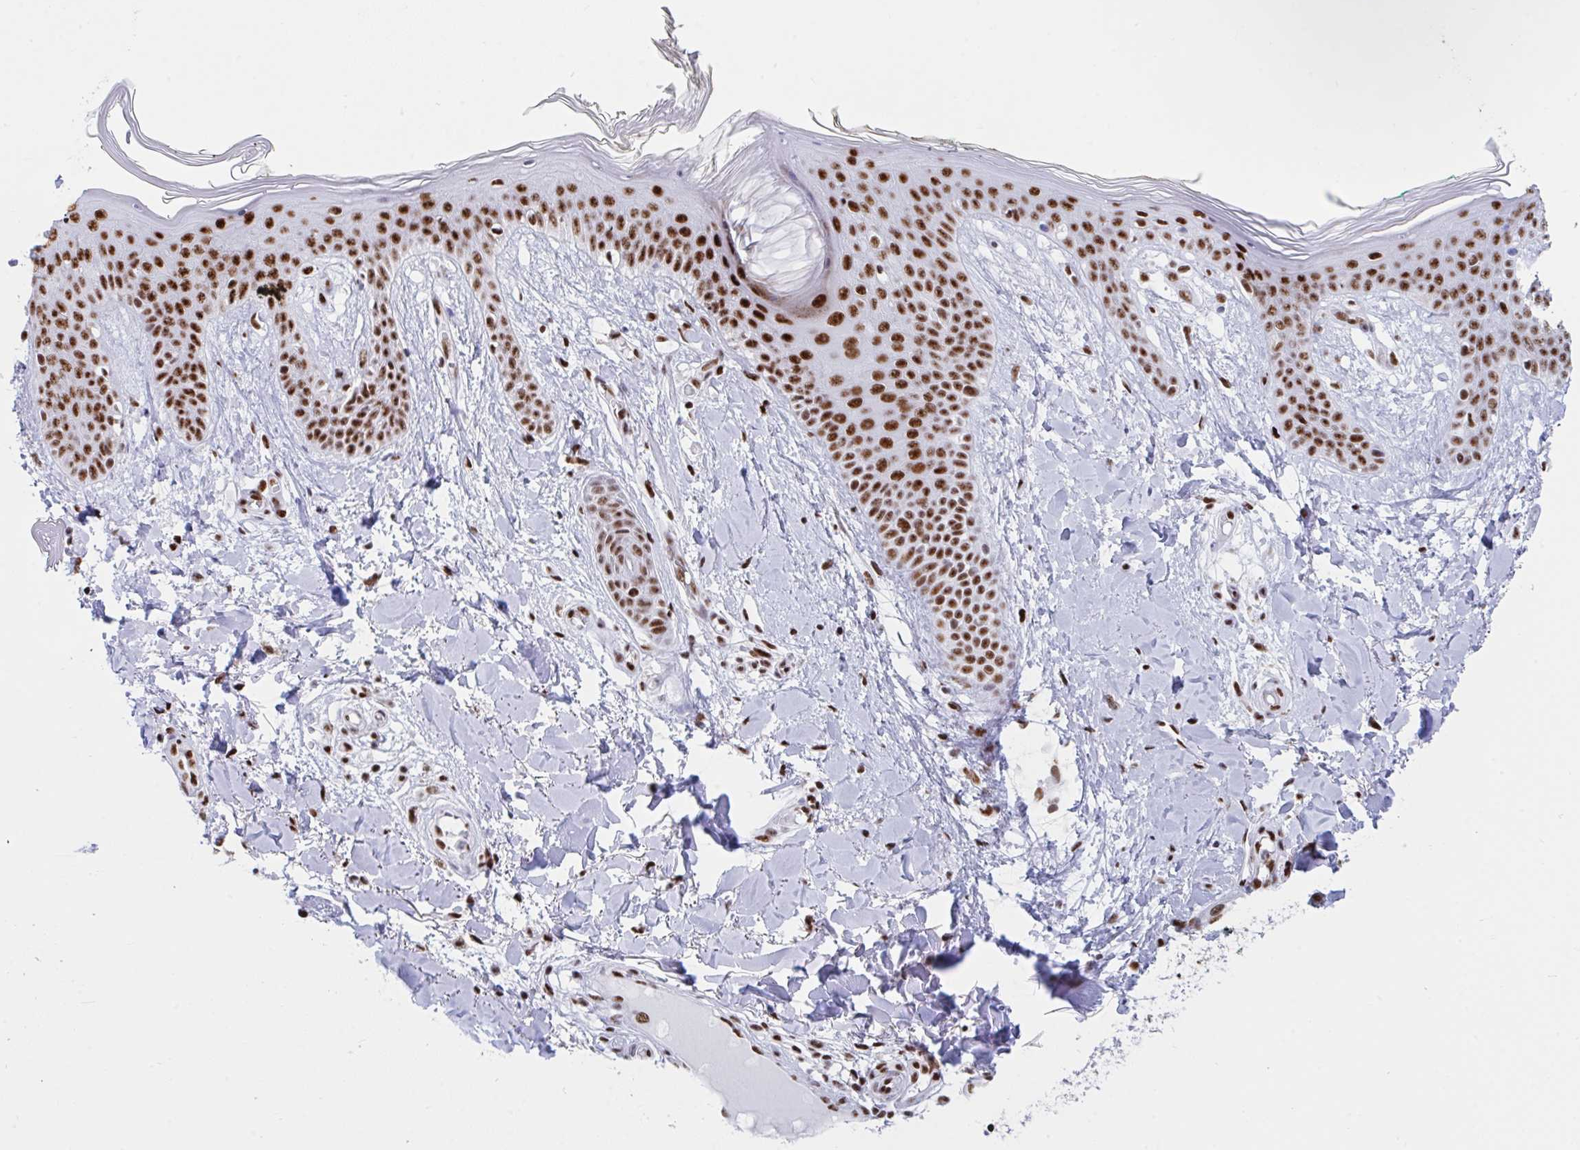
{"staining": {"intensity": "strong", "quantity": ">75%", "location": "nuclear"}, "tissue": "skin", "cell_type": "Fibroblasts", "image_type": "normal", "snomed": [{"axis": "morphology", "description": "Normal tissue, NOS"}, {"axis": "topography", "description": "Skin"}], "caption": "This is an image of immunohistochemistry (IHC) staining of benign skin, which shows strong expression in the nuclear of fibroblasts.", "gene": "IKZF2", "patient": {"sex": "female", "age": 34}}